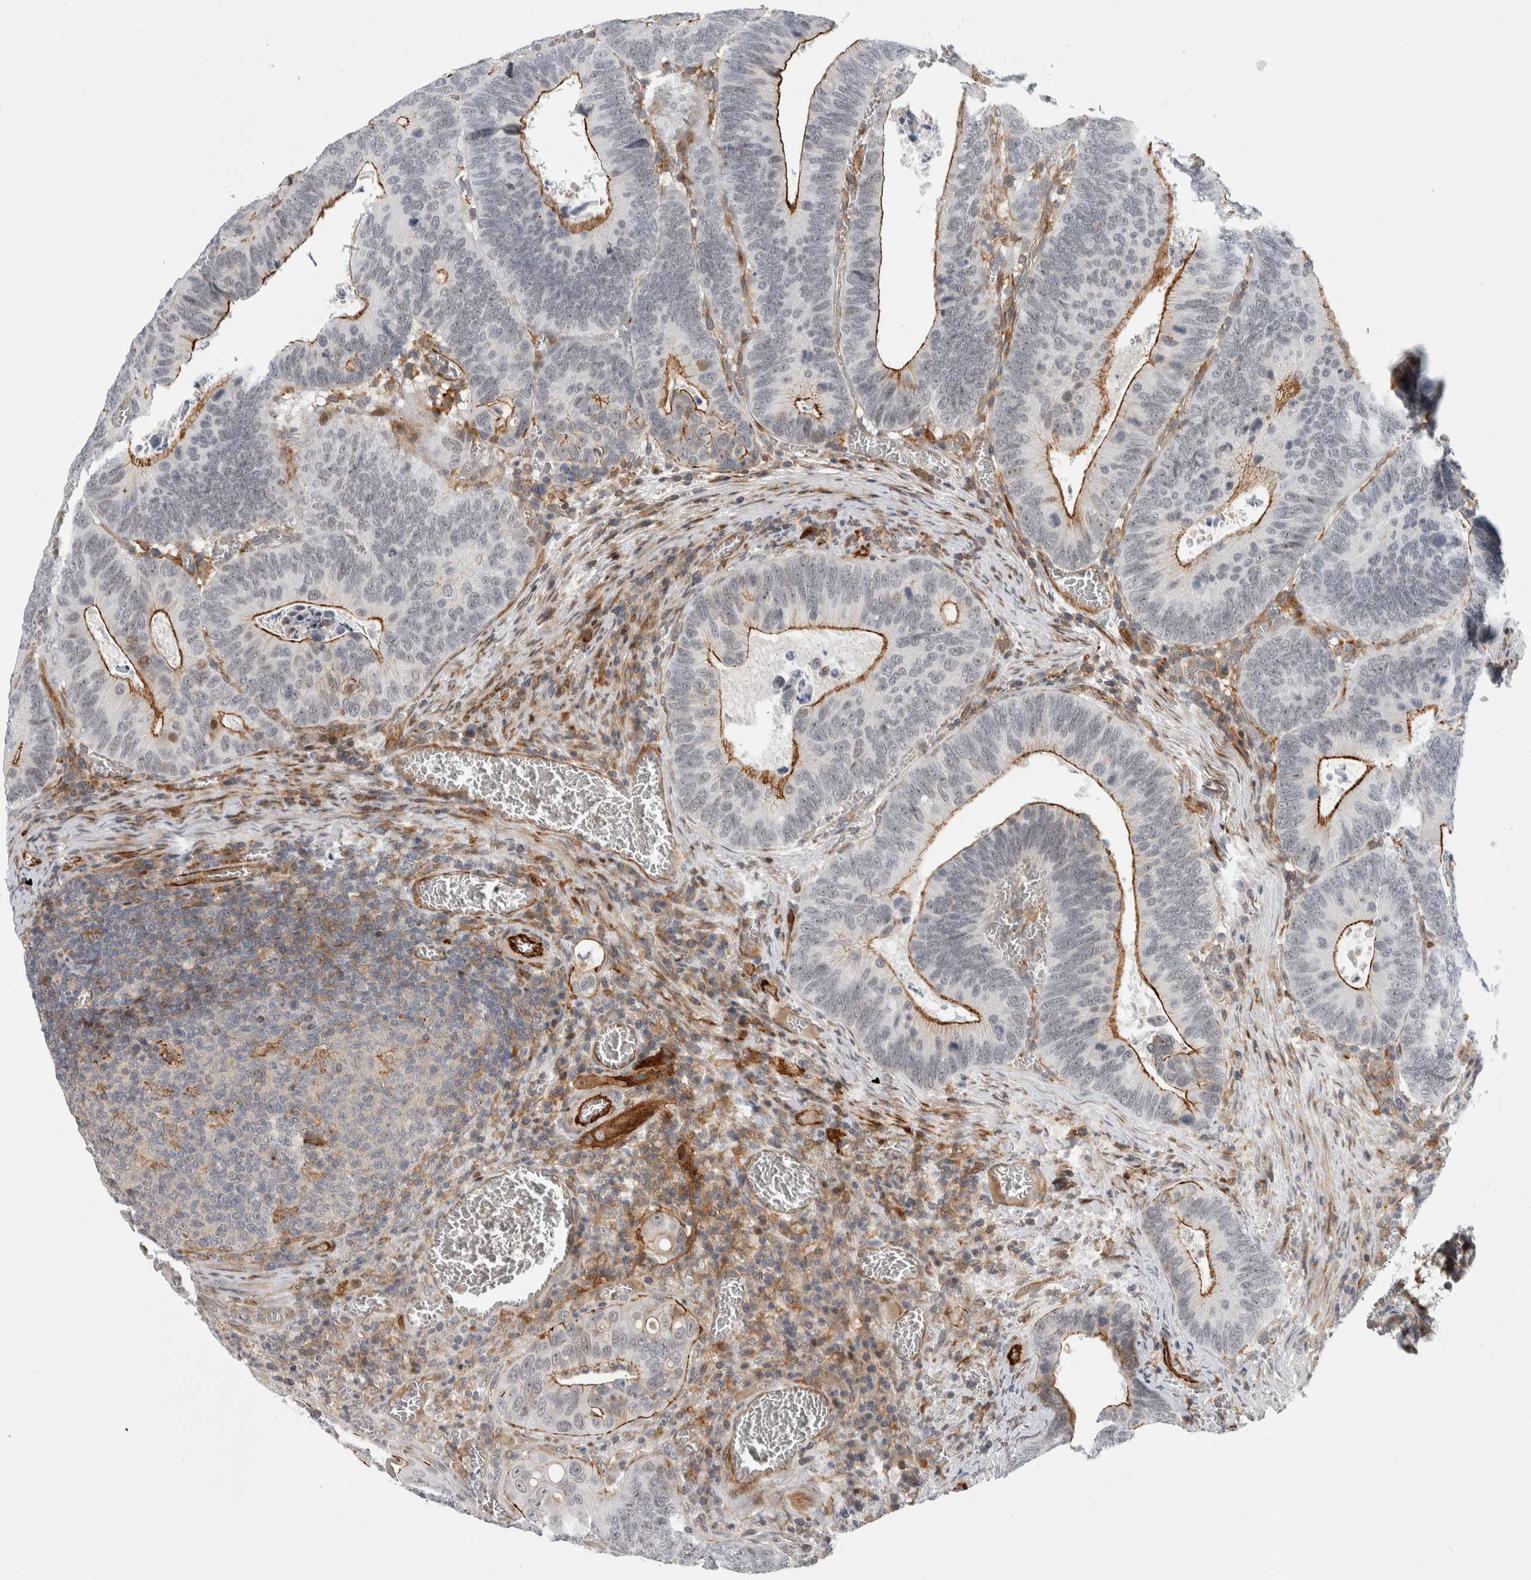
{"staining": {"intensity": "moderate", "quantity": "25%-75%", "location": "cytoplasmic/membranous"}, "tissue": "colorectal cancer", "cell_type": "Tumor cells", "image_type": "cancer", "snomed": [{"axis": "morphology", "description": "Inflammation, NOS"}, {"axis": "morphology", "description": "Adenocarcinoma, NOS"}, {"axis": "topography", "description": "Colon"}], "caption": "Colorectal cancer stained with DAB immunohistochemistry (IHC) reveals medium levels of moderate cytoplasmic/membranous staining in approximately 25%-75% of tumor cells.", "gene": "MSL1", "patient": {"sex": "male", "age": 72}}